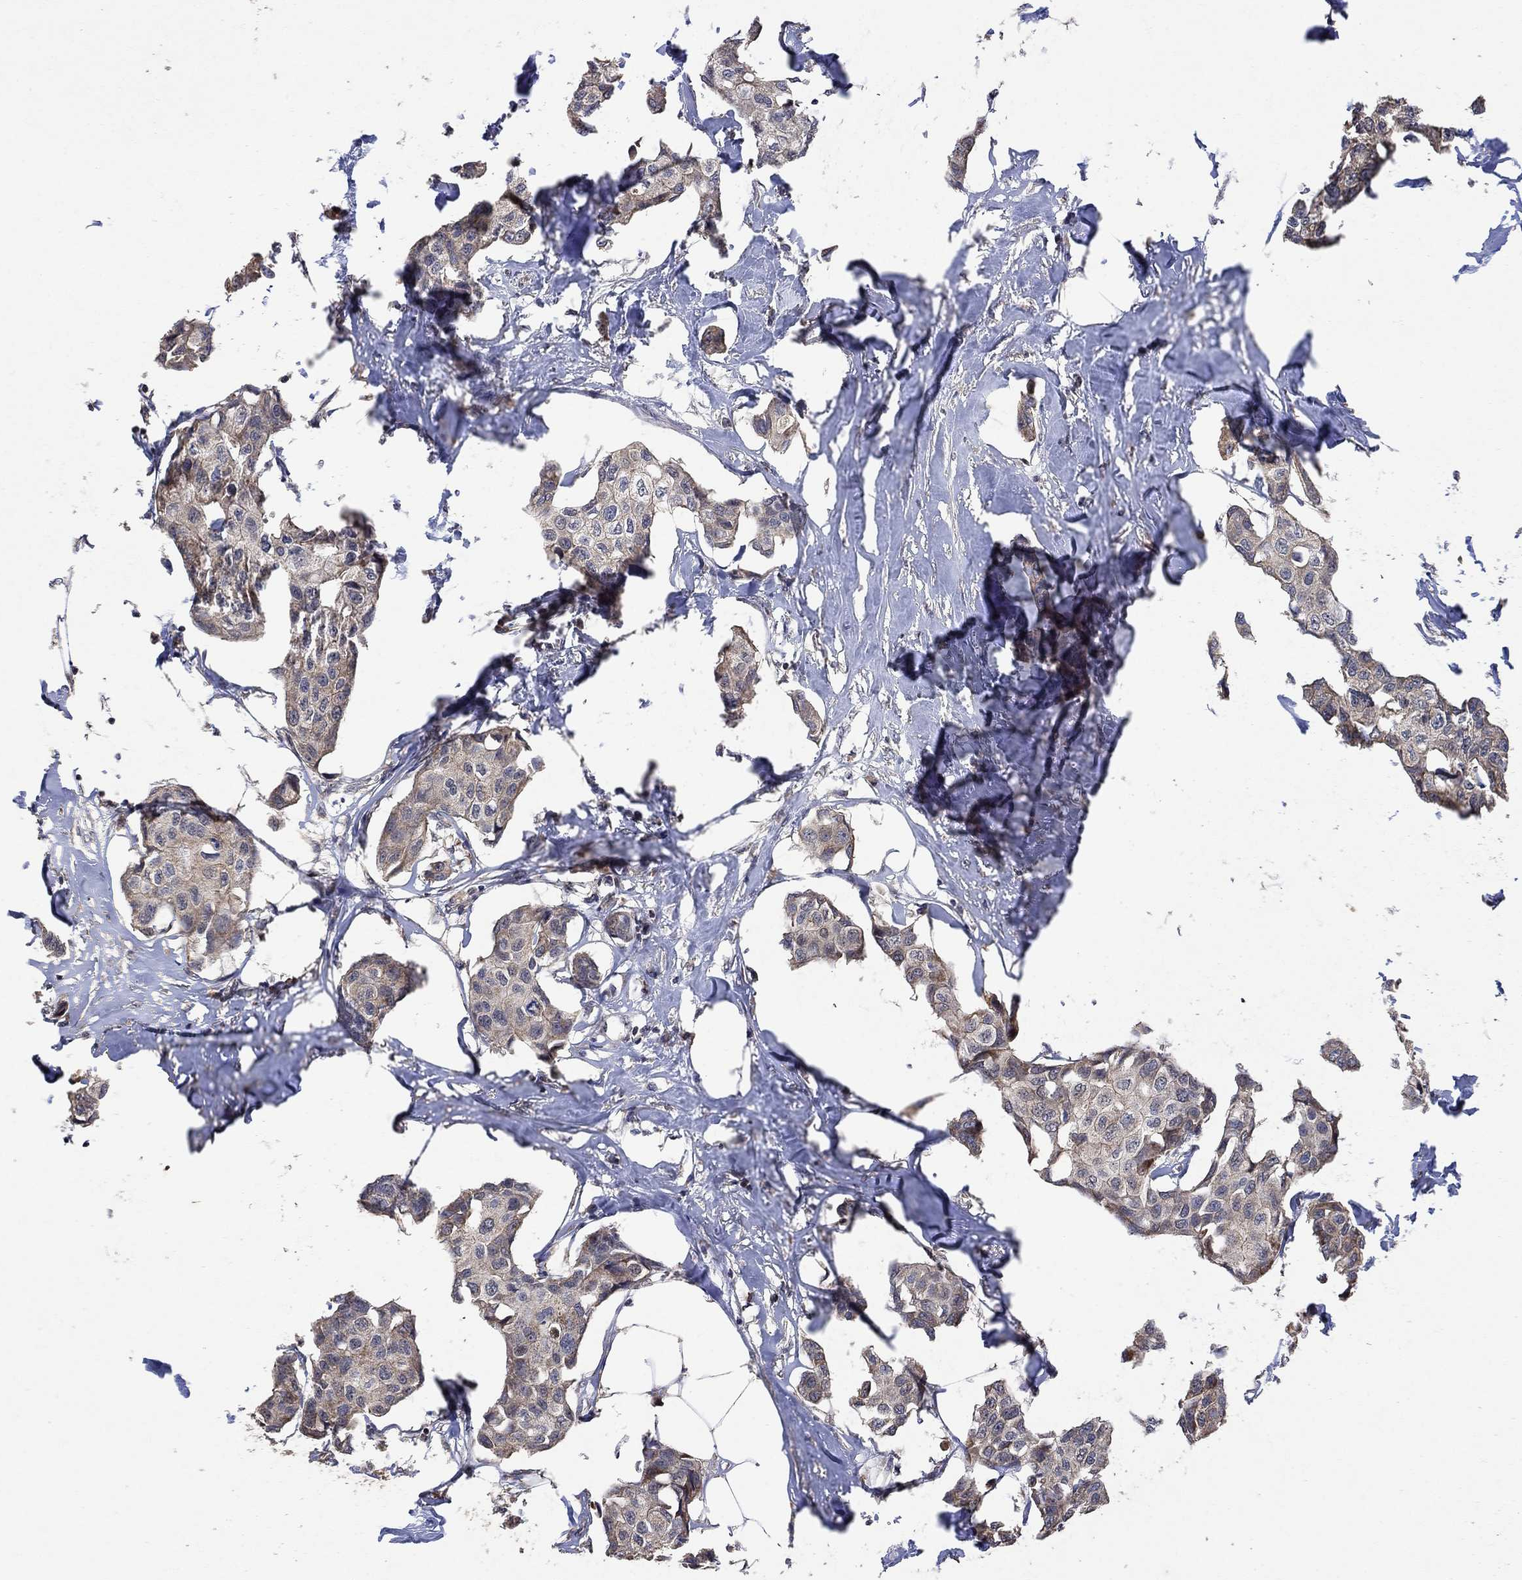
{"staining": {"intensity": "weak", "quantity": "25%-75%", "location": "cytoplasmic/membranous"}, "tissue": "breast cancer", "cell_type": "Tumor cells", "image_type": "cancer", "snomed": [{"axis": "morphology", "description": "Duct carcinoma"}, {"axis": "topography", "description": "Breast"}], "caption": "Approximately 25%-75% of tumor cells in breast intraductal carcinoma reveal weak cytoplasmic/membranous protein expression as visualized by brown immunohistochemical staining.", "gene": "ANKRA2", "patient": {"sex": "female", "age": 80}}